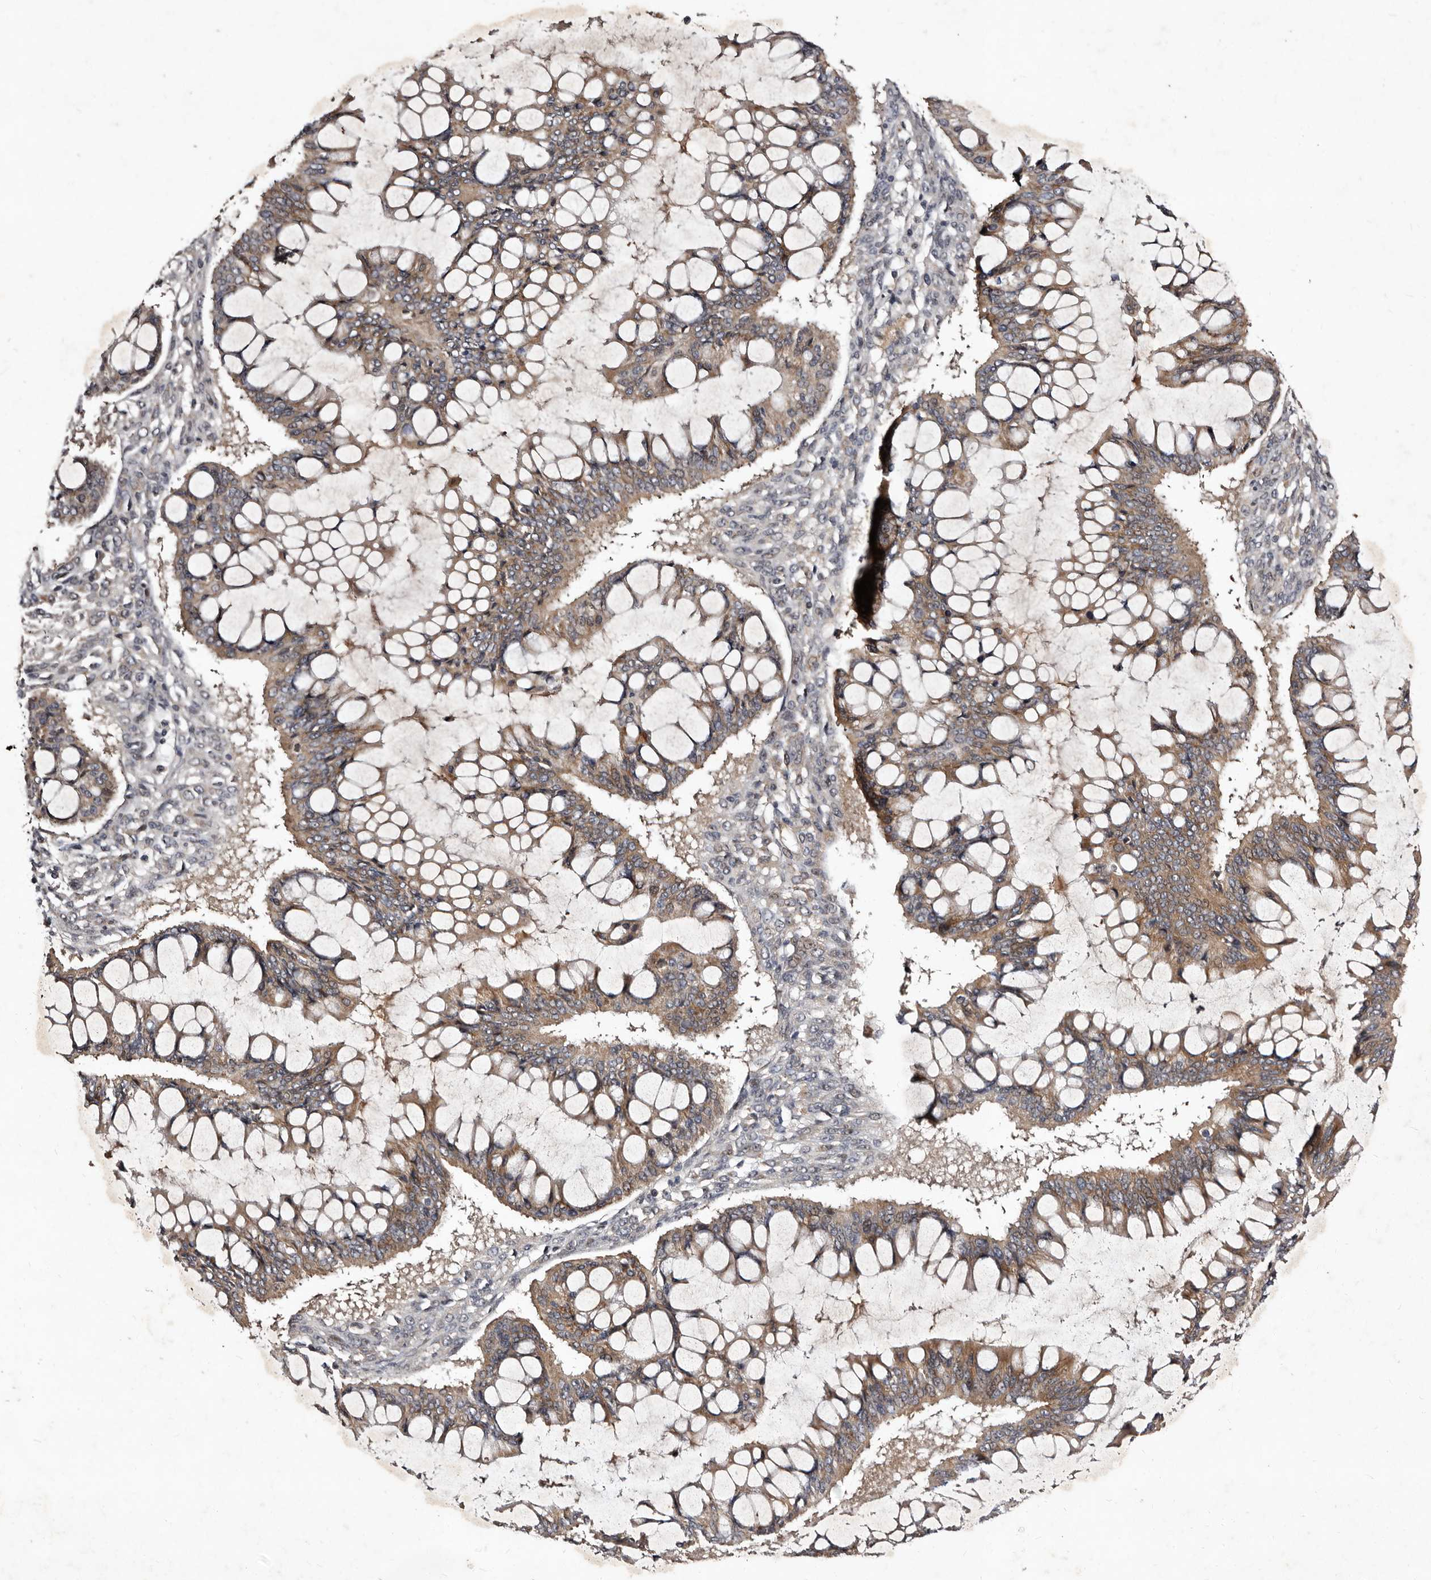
{"staining": {"intensity": "moderate", "quantity": ">75%", "location": "cytoplasmic/membranous"}, "tissue": "ovarian cancer", "cell_type": "Tumor cells", "image_type": "cancer", "snomed": [{"axis": "morphology", "description": "Cystadenocarcinoma, mucinous, NOS"}, {"axis": "topography", "description": "Ovary"}], "caption": "DAB immunohistochemical staining of human mucinous cystadenocarcinoma (ovarian) shows moderate cytoplasmic/membranous protein expression in approximately >75% of tumor cells.", "gene": "MKRN3", "patient": {"sex": "female", "age": 73}}